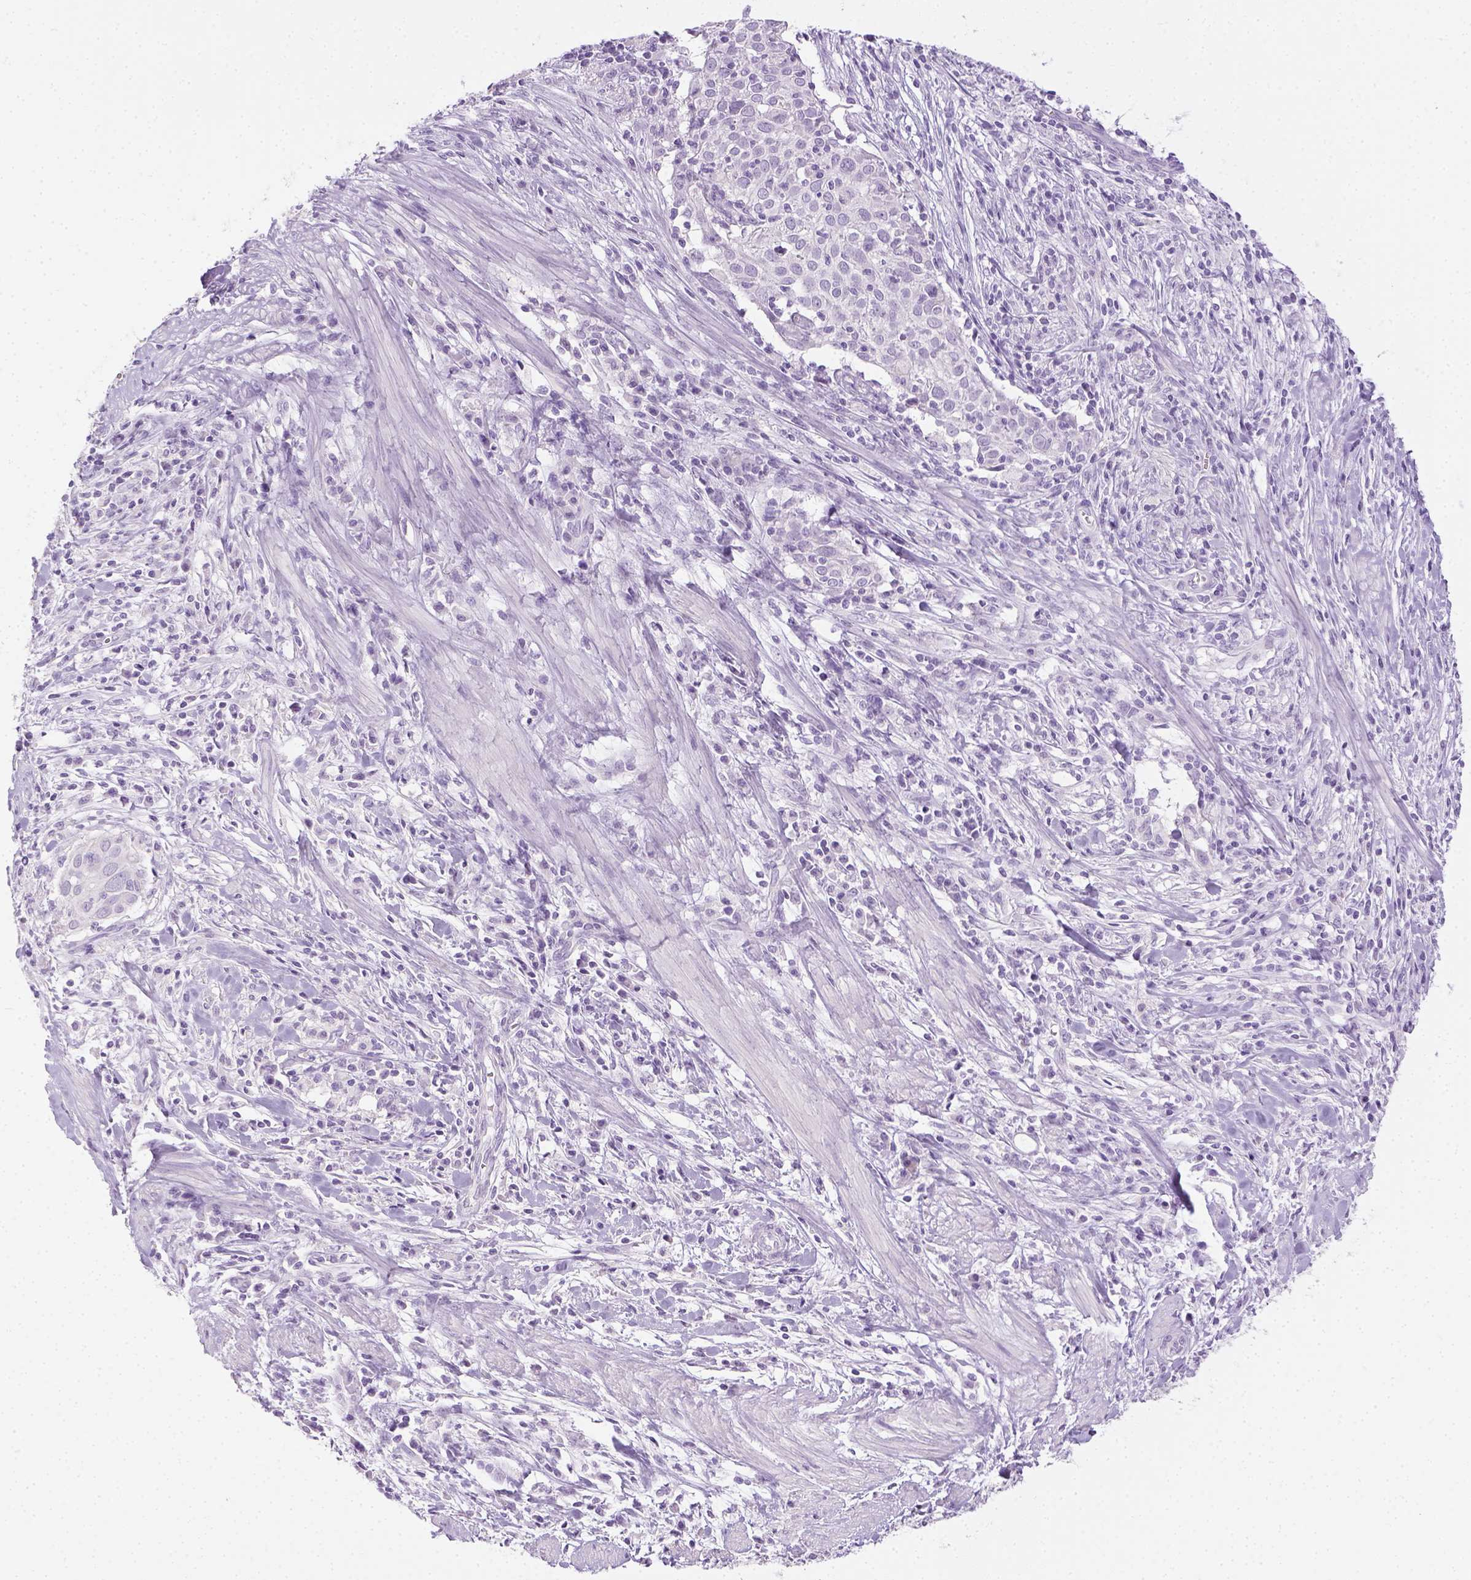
{"staining": {"intensity": "negative", "quantity": "none", "location": "none"}, "tissue": "cervical cancer", "cell_type": "Tumor cells", "image_type": "cancer", "snomed": [{"axis": "morphology", "description": "Squamous cell carcinoma, NOS"}, {"axis": "topography", "description": "Cervix"}], "caption": "This is a histopathology image of immunohistochemistry (IHC) staining of cervical cancer, which shows no staining in tumor cells.", "gene": "LGSN", "patient": {"sex": "female", "age": 39}}